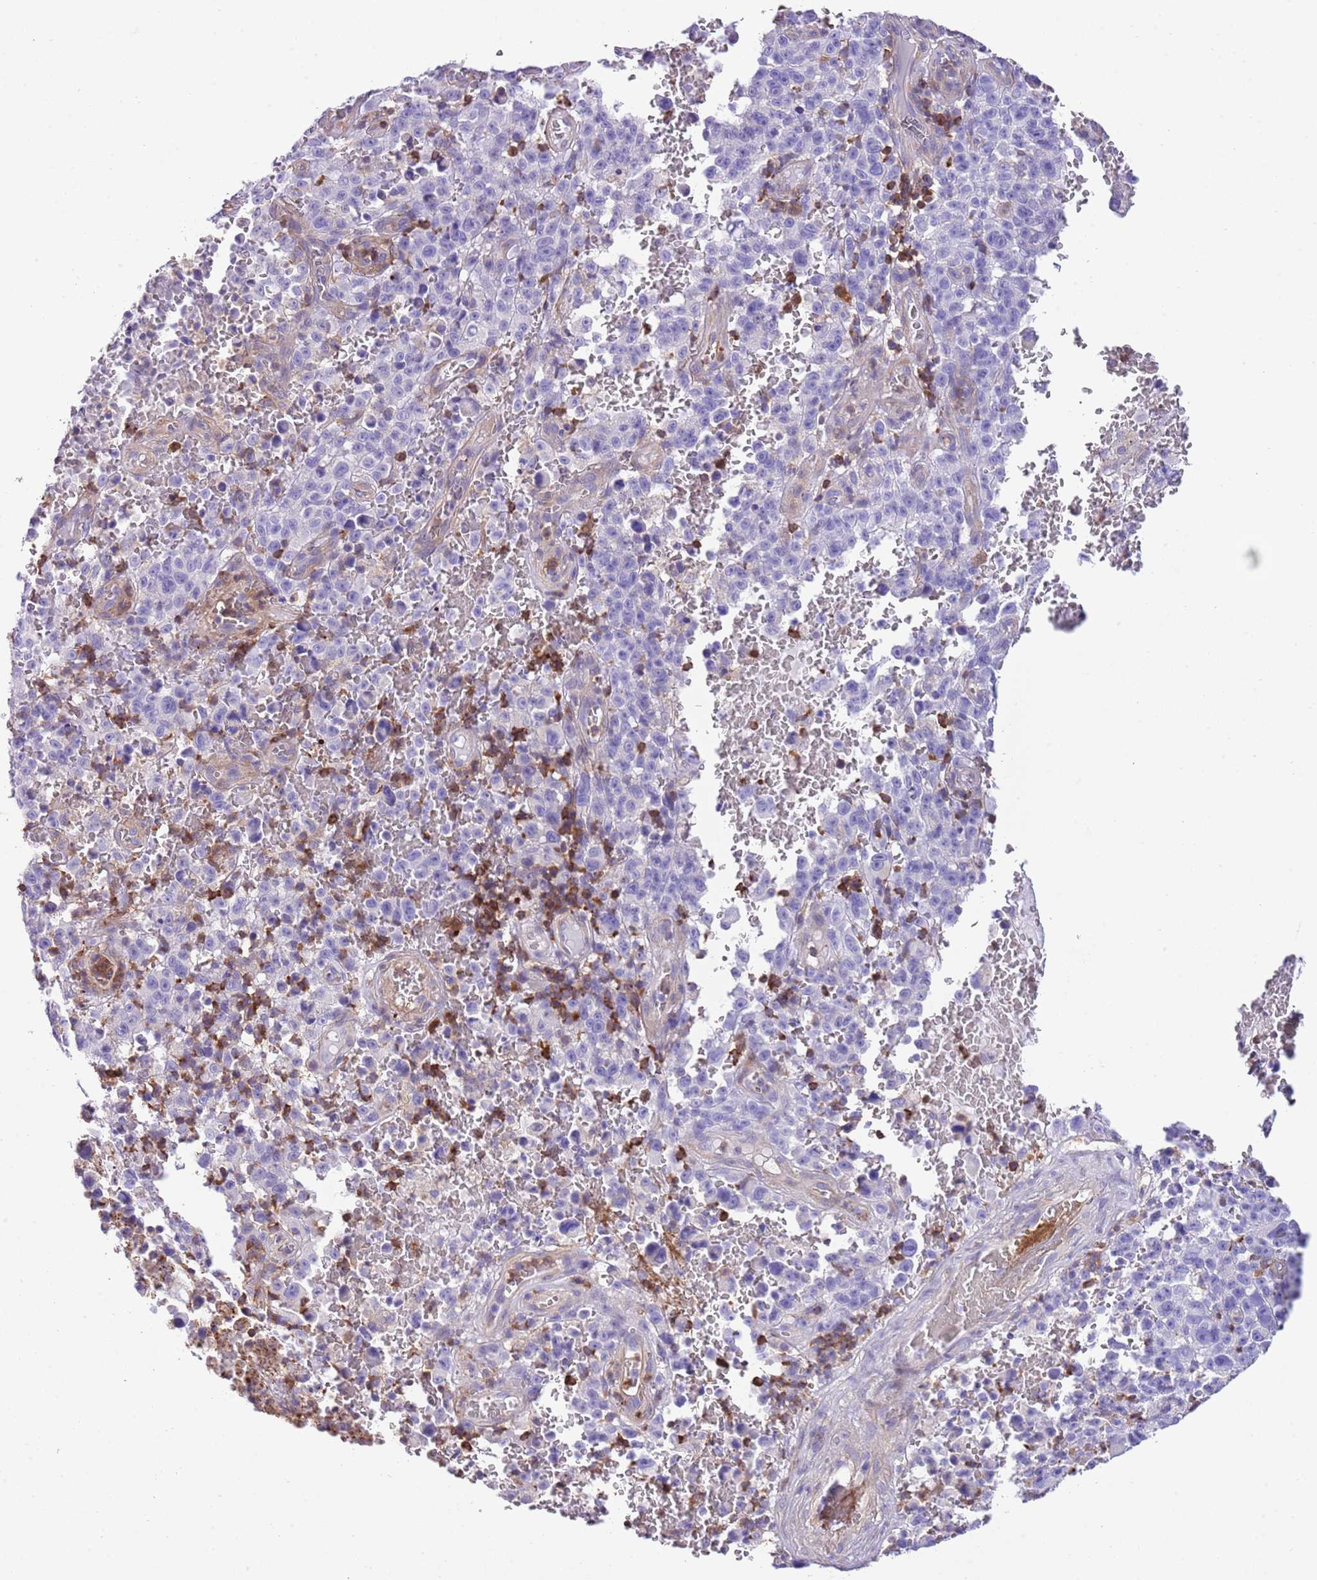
{"staining": {"intensity": "negative", "quantity": "none", "location": "none"}, "tissue": "melanoma", "cell_type": "Tumor cells", "image_type": "cancer", "snomed": [{"axis": "morphology", "description": "Malignant melanoma, NOS"}, {"axis": "topography", "description": "Skin"}], "caption": "The histopathology image shows no staining of tumor cells in malignant melanoma.", "gene": "CNN2", "patient": {"sex": "female", "age": 82}}